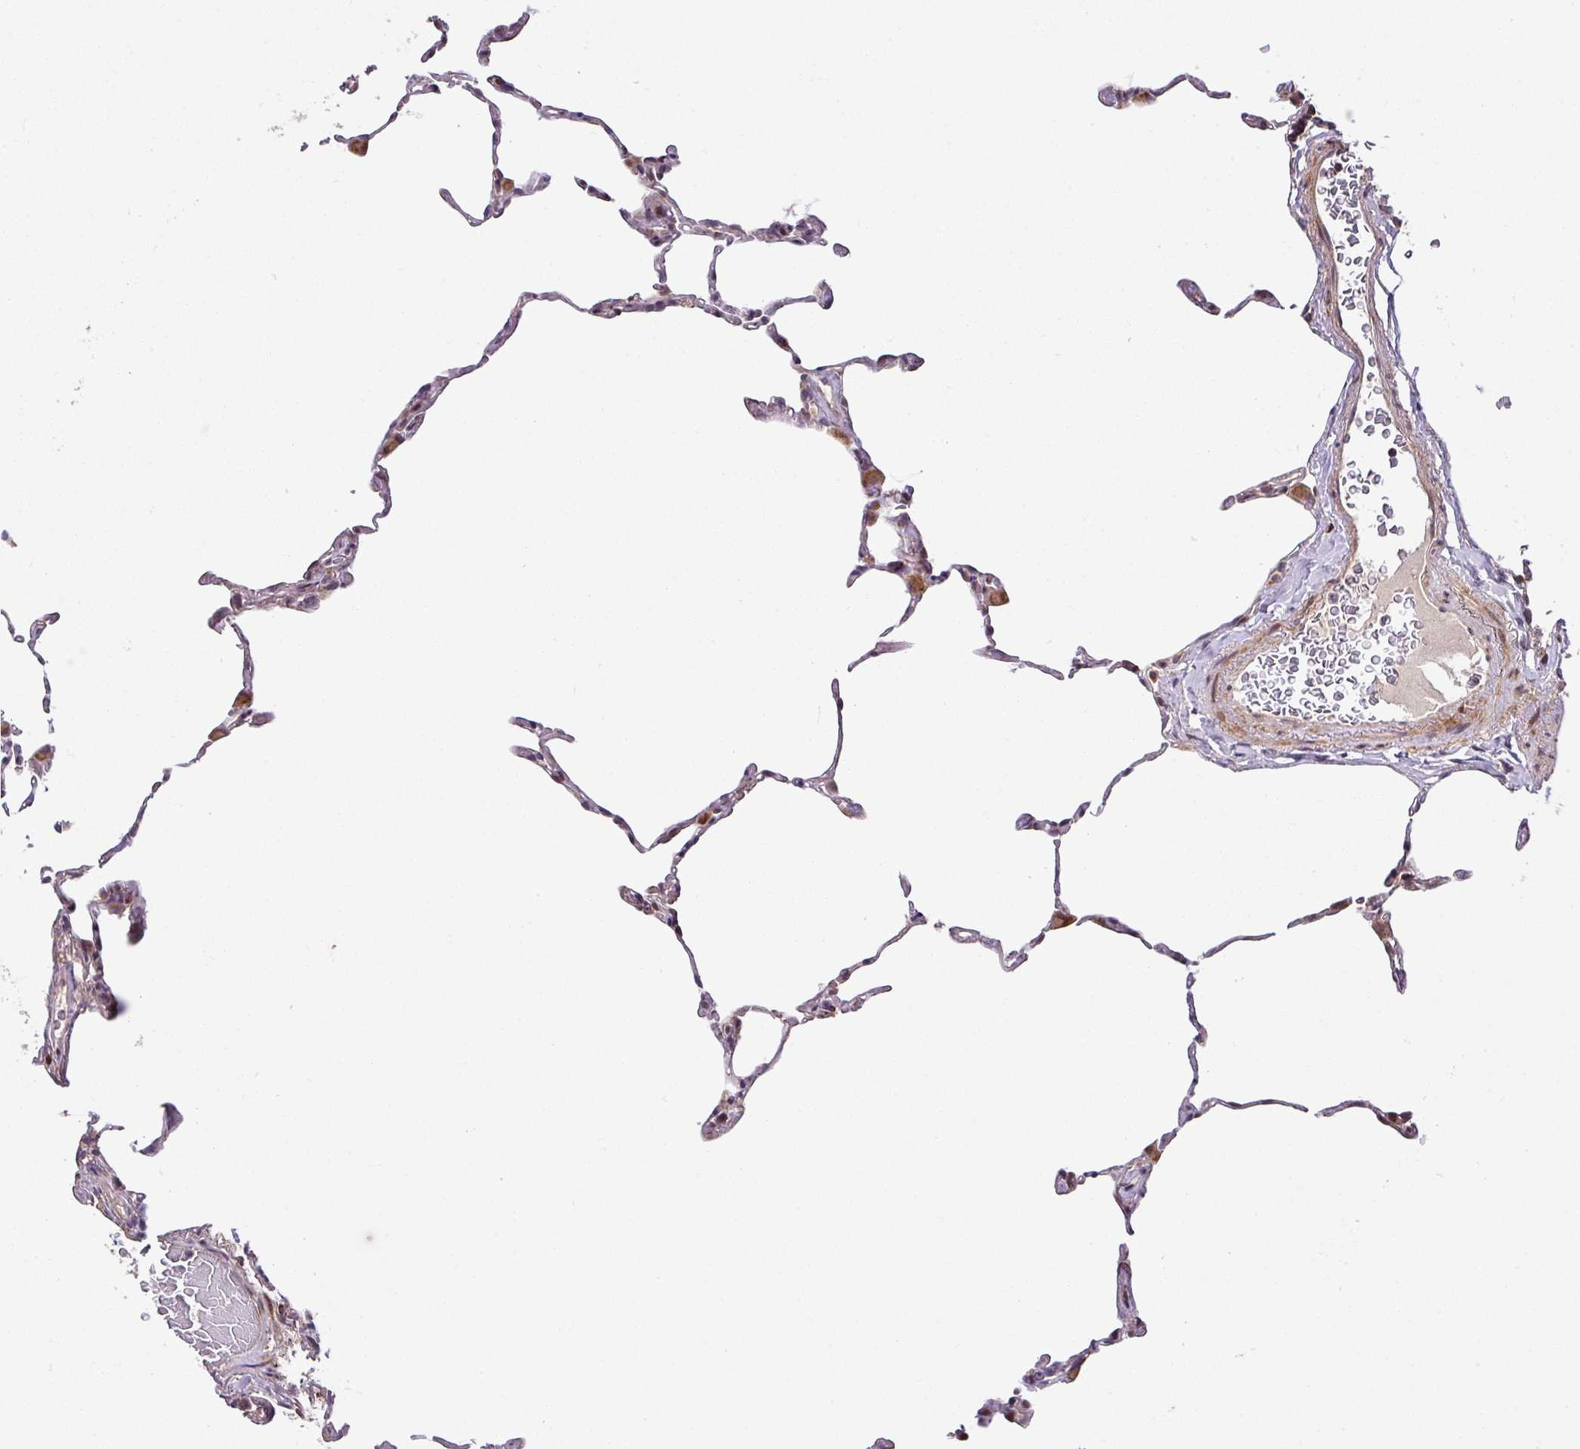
{"staining": {"intensity": "negative", "quantity": "none", "location": "none"}, "tissue": "lung", "cell_type": "Alveolar cells", "image_type": "normal", "snomed": [{"axis": "morphology", "description": "Normal tissue, NOS"}, {"axis": "topography", "description": "Lung"}], "caption": "A high-resolution image shows immunohistochemistry staining of benign lung, which displays no significant staining in alveolar cells.", "gene": "ENSG00000269547", "patient": {"sex": "female", "age": 57}}